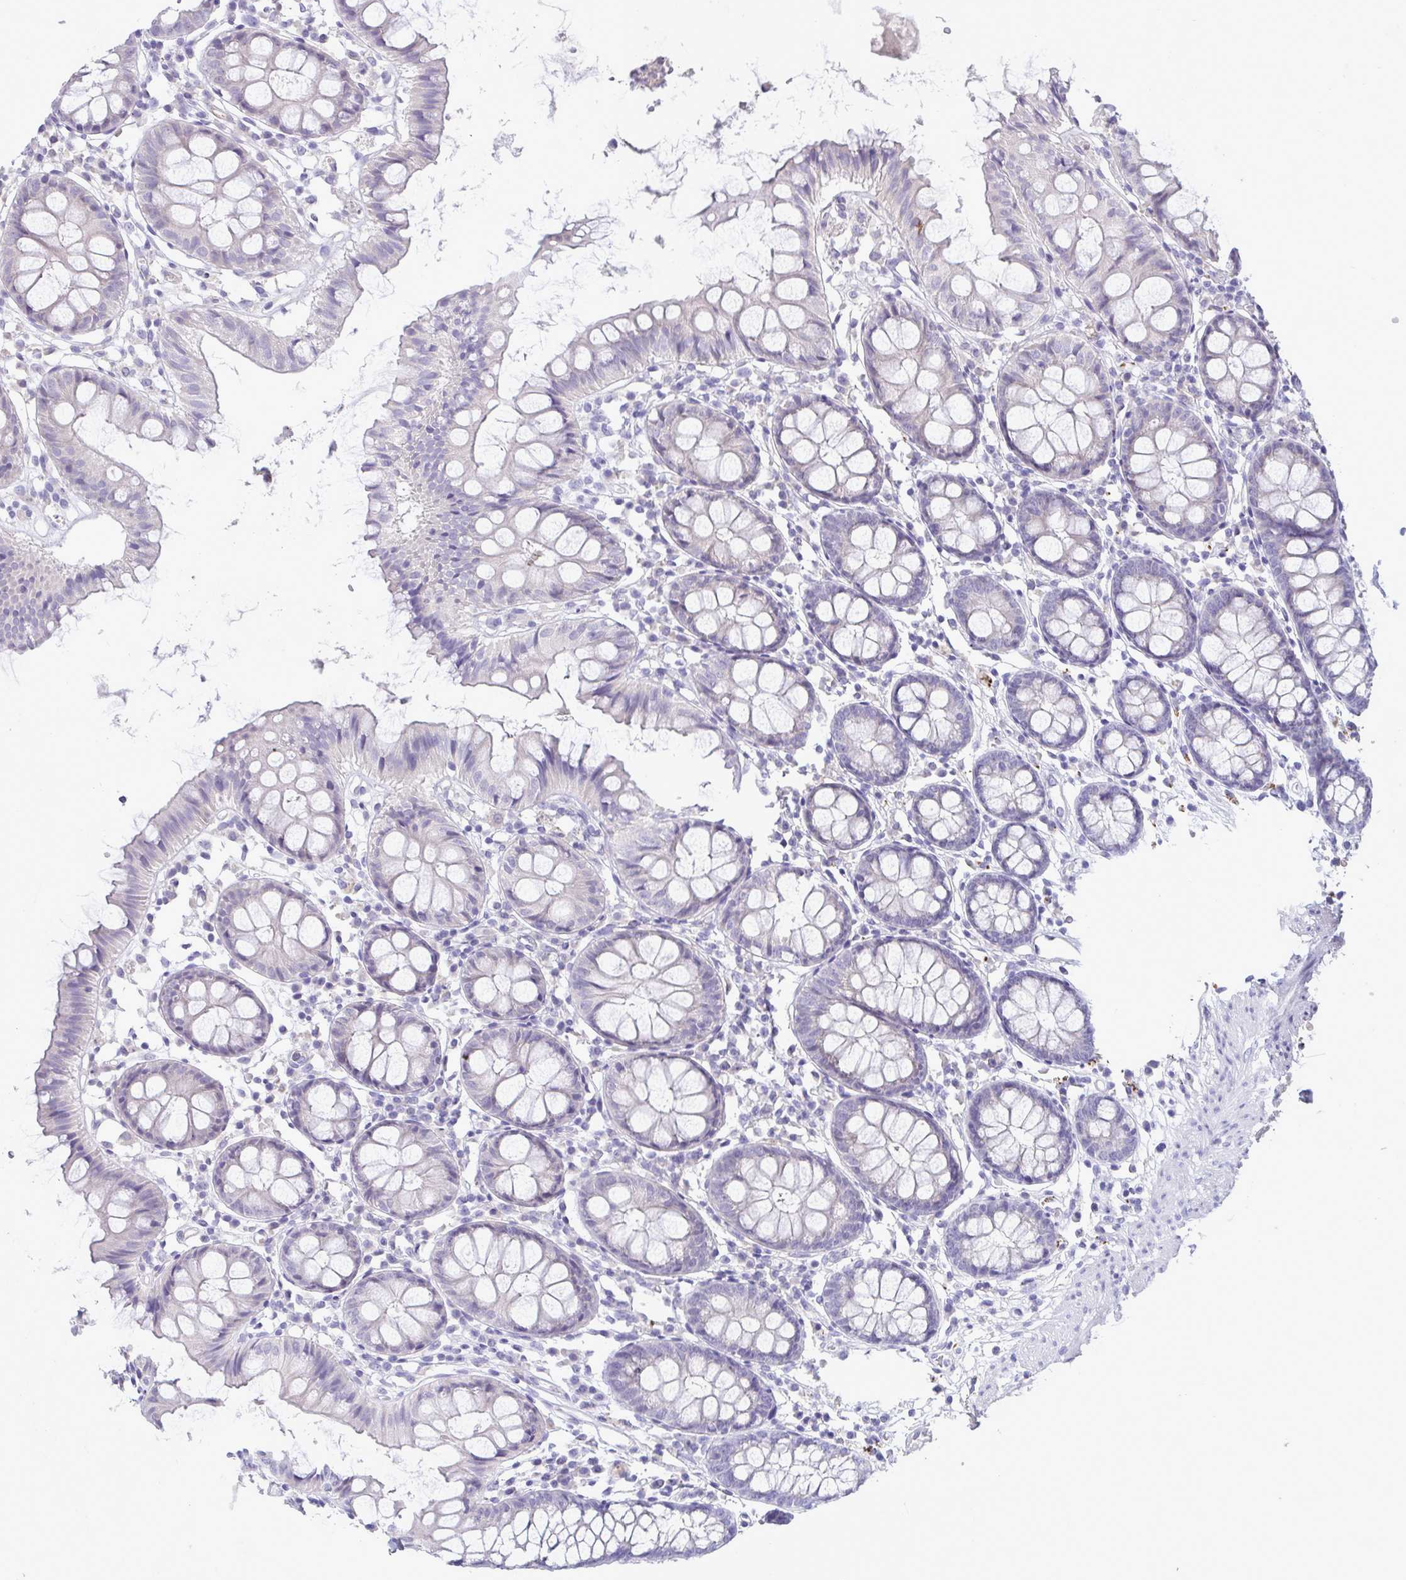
{"staining": {"intensity": "negative", "quantity": "none", "location": "none"}, "tissue": "colon", "cell_type": "Endothelial cells", "image_type": "normal", "snomed": [{"axis": "morphology", "description": "Normal tissue, NOS"}, {"axis": "topography", "description": "Colon"}], "caption": "A micrograph of colon stained for a protein exhibits no brown staining in endothelial cells.", "gene": "C4orf33", "patient": {"sex": "female", "age": 84}}